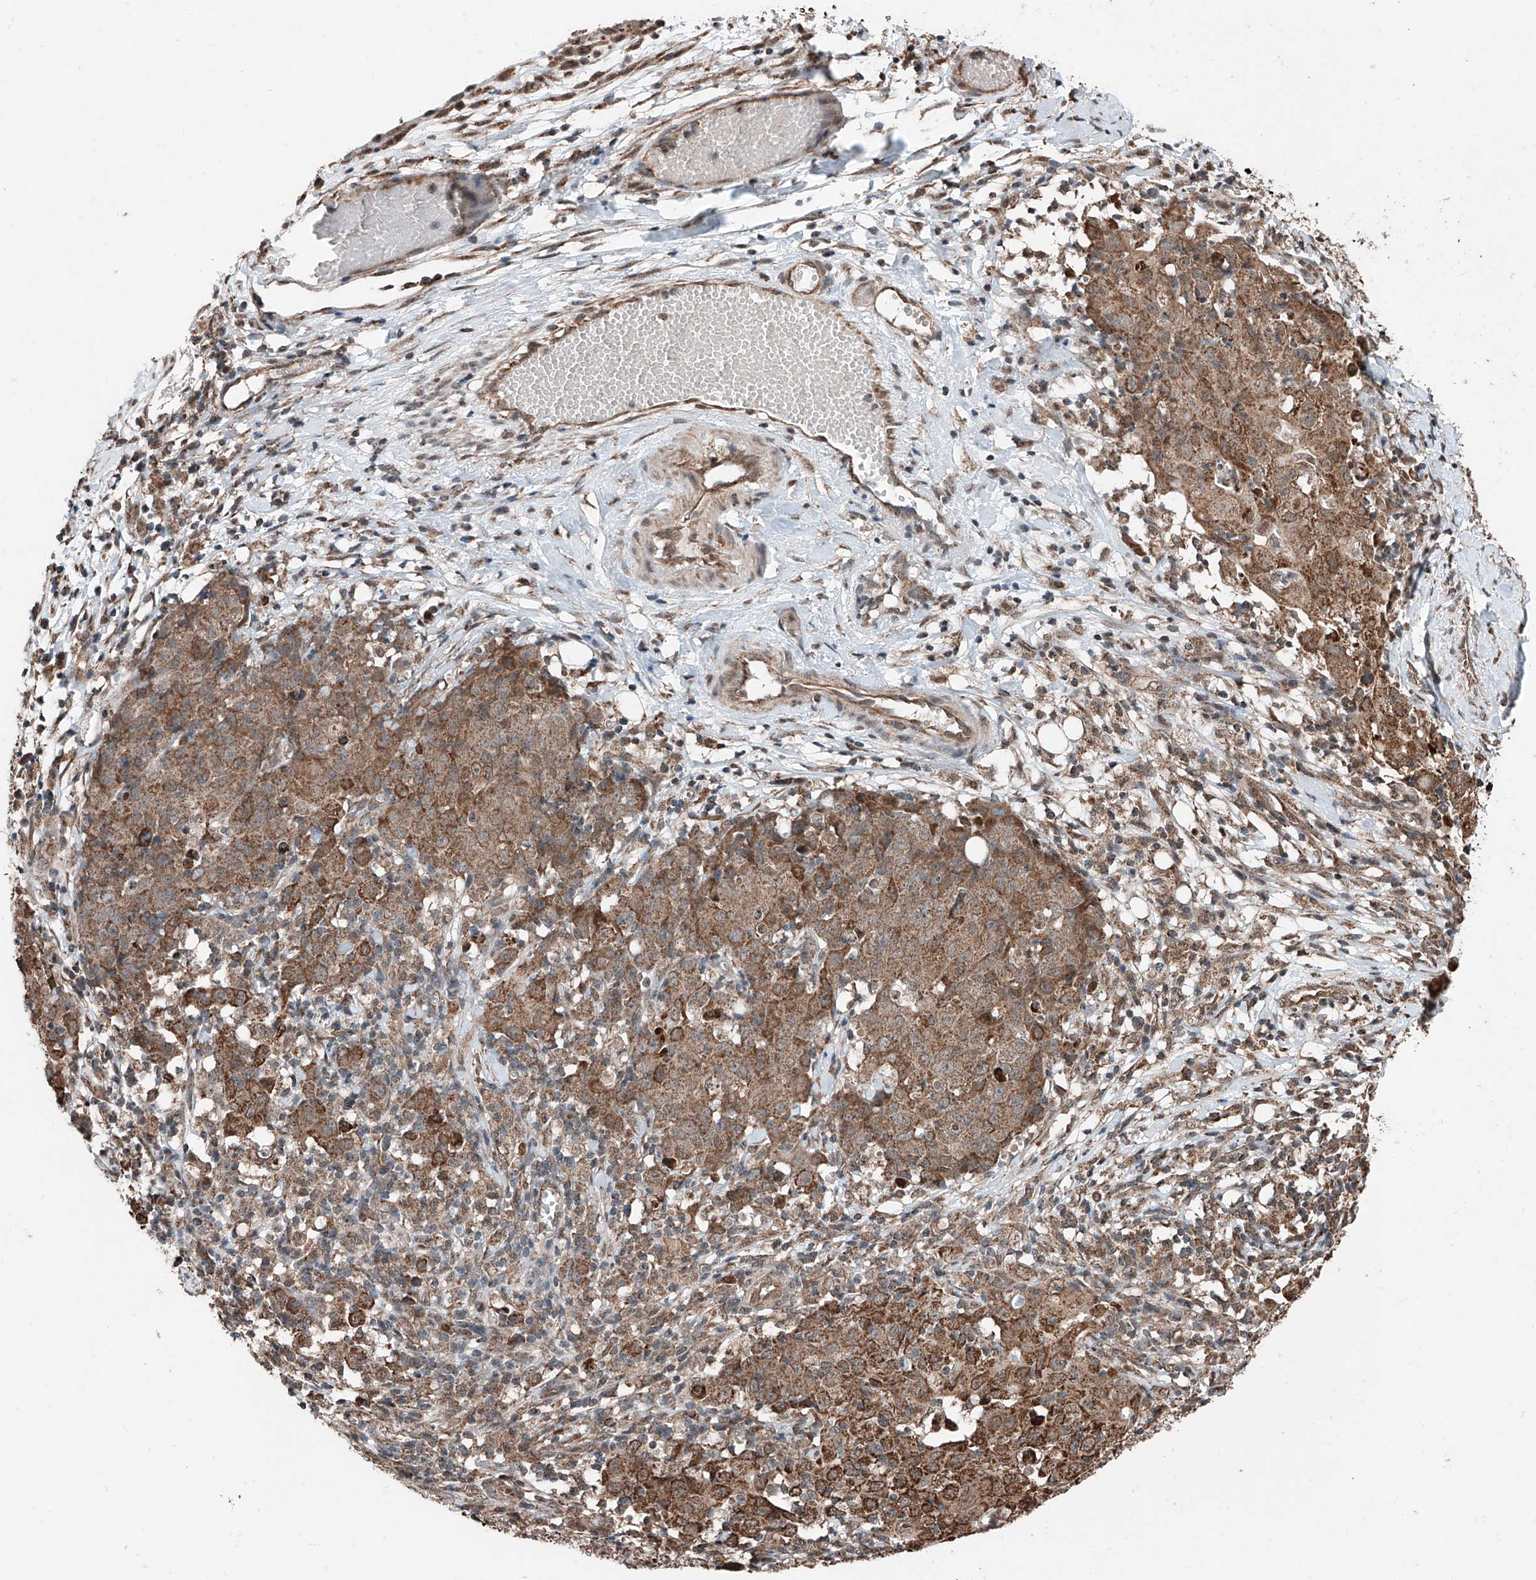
{"staining": {"intensity": "moderate", "quantity": ">75%", "location": "cytoplasmic/membranous"}, "tissue": "ovarian cancer", "cell_type": "Tumor cells", "image_type": "cancer", "snomed": [{"axis": "morphology", "description": "Carcinoma, endometroid"}, {"axis": "topography", "description": "Ovary"}], "caption": "Brown immunohistochemical staining in human endometroid carcinoma (ovarian) reveals moderate cytoplasmic/membranous expression in approximately >75% of tumor cells. (DAB = brown stain, brightfield microscopy at high magnification).", "gene": "ZNF445", "patient": {"sex": "female", "age": 42}}